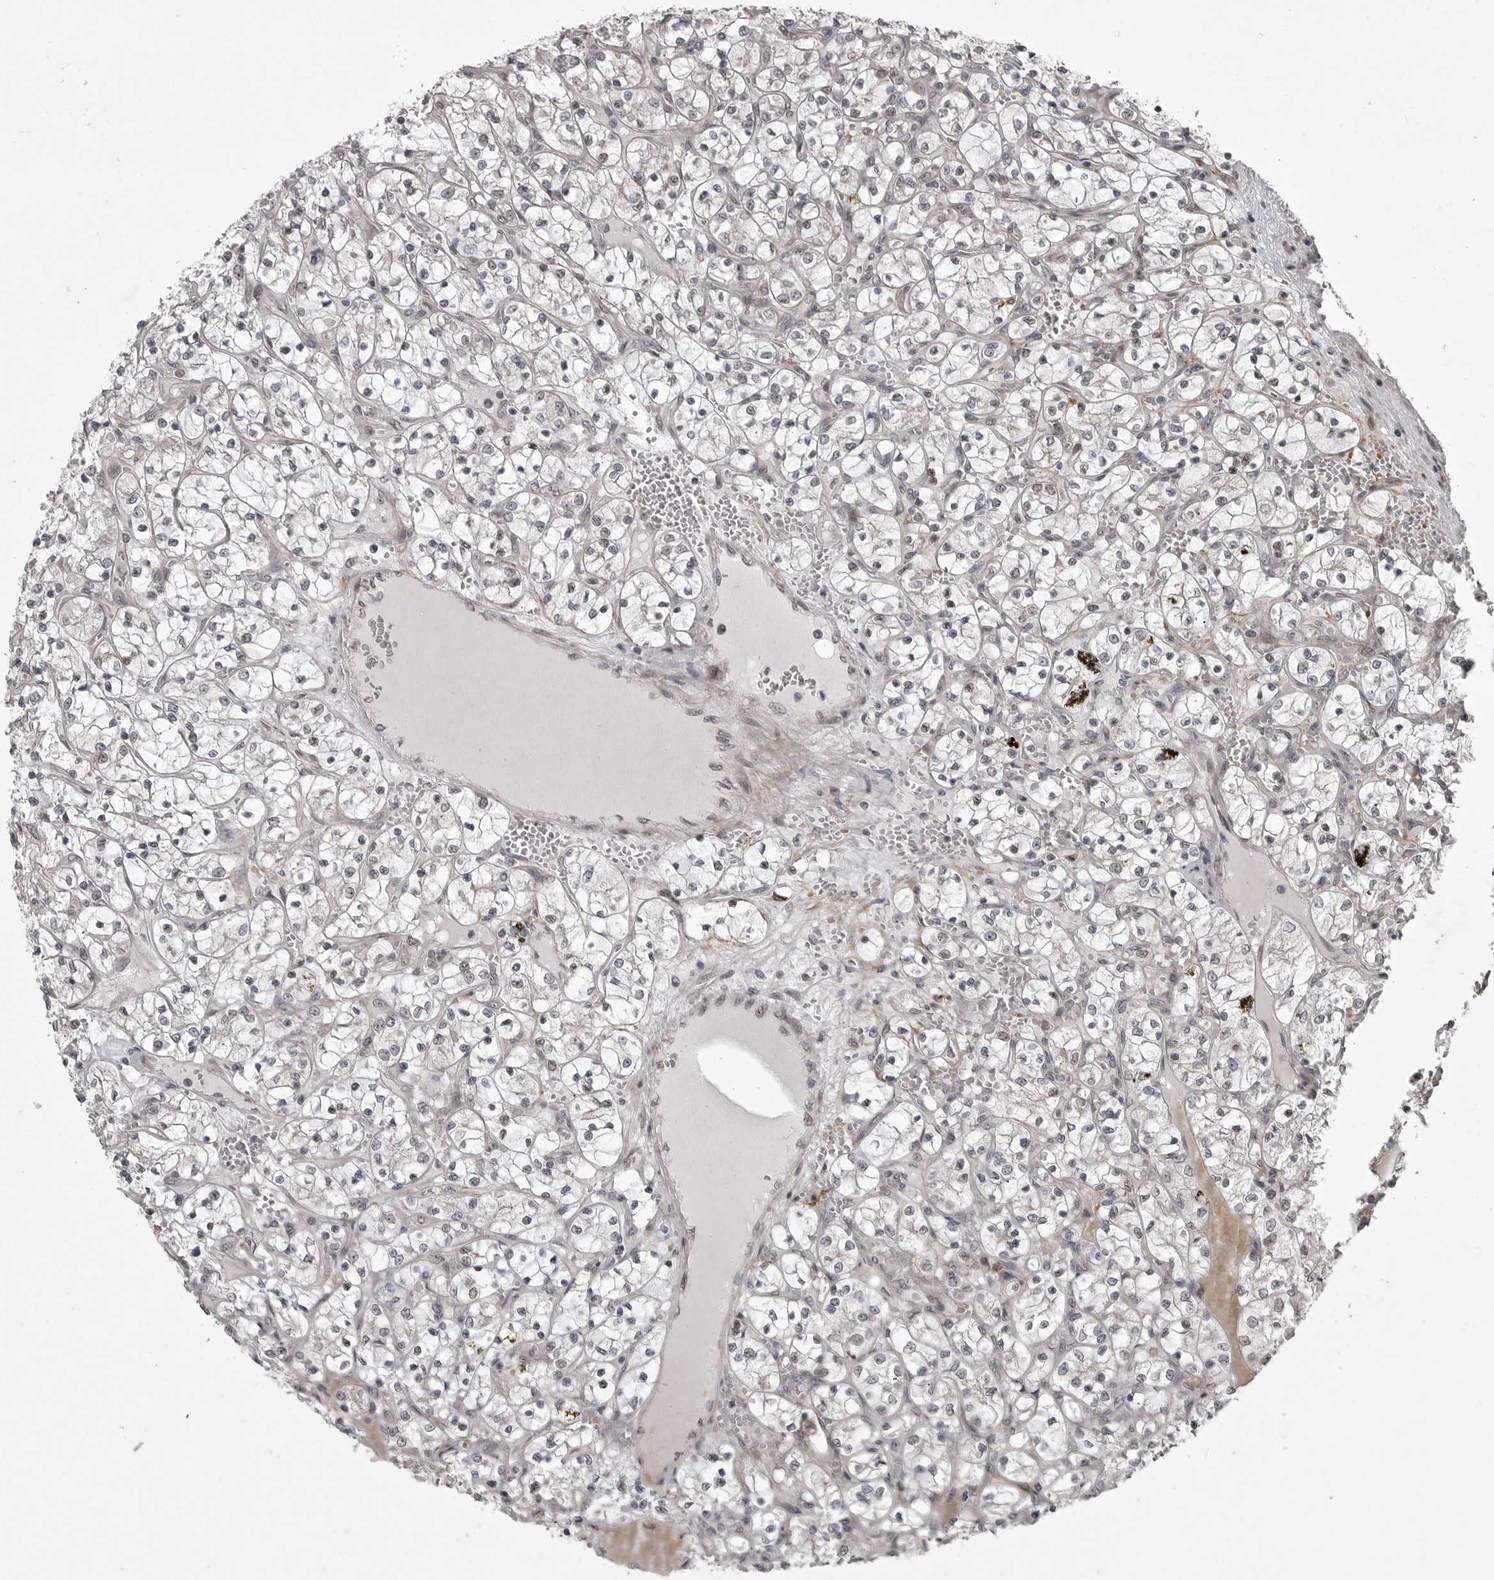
{"staining": {"intensity": "negative", "quantity": "none", "location": "none"}, "tissue": "renal cancer", "cell_type": "Tumor cells", "image_type": "cancer", "snomed": [{"axis": "morphology", "description": "Adenocarcinoma, NOS"}, {"axis": "topography", "description": "Kidney"}], "caption": "A micrograph of renal adenocarcinoma stained for a protein reveals no brown staining in tumor cells.", "gene": "SNX16", "patient": {"sex": "female", "age": 69}}